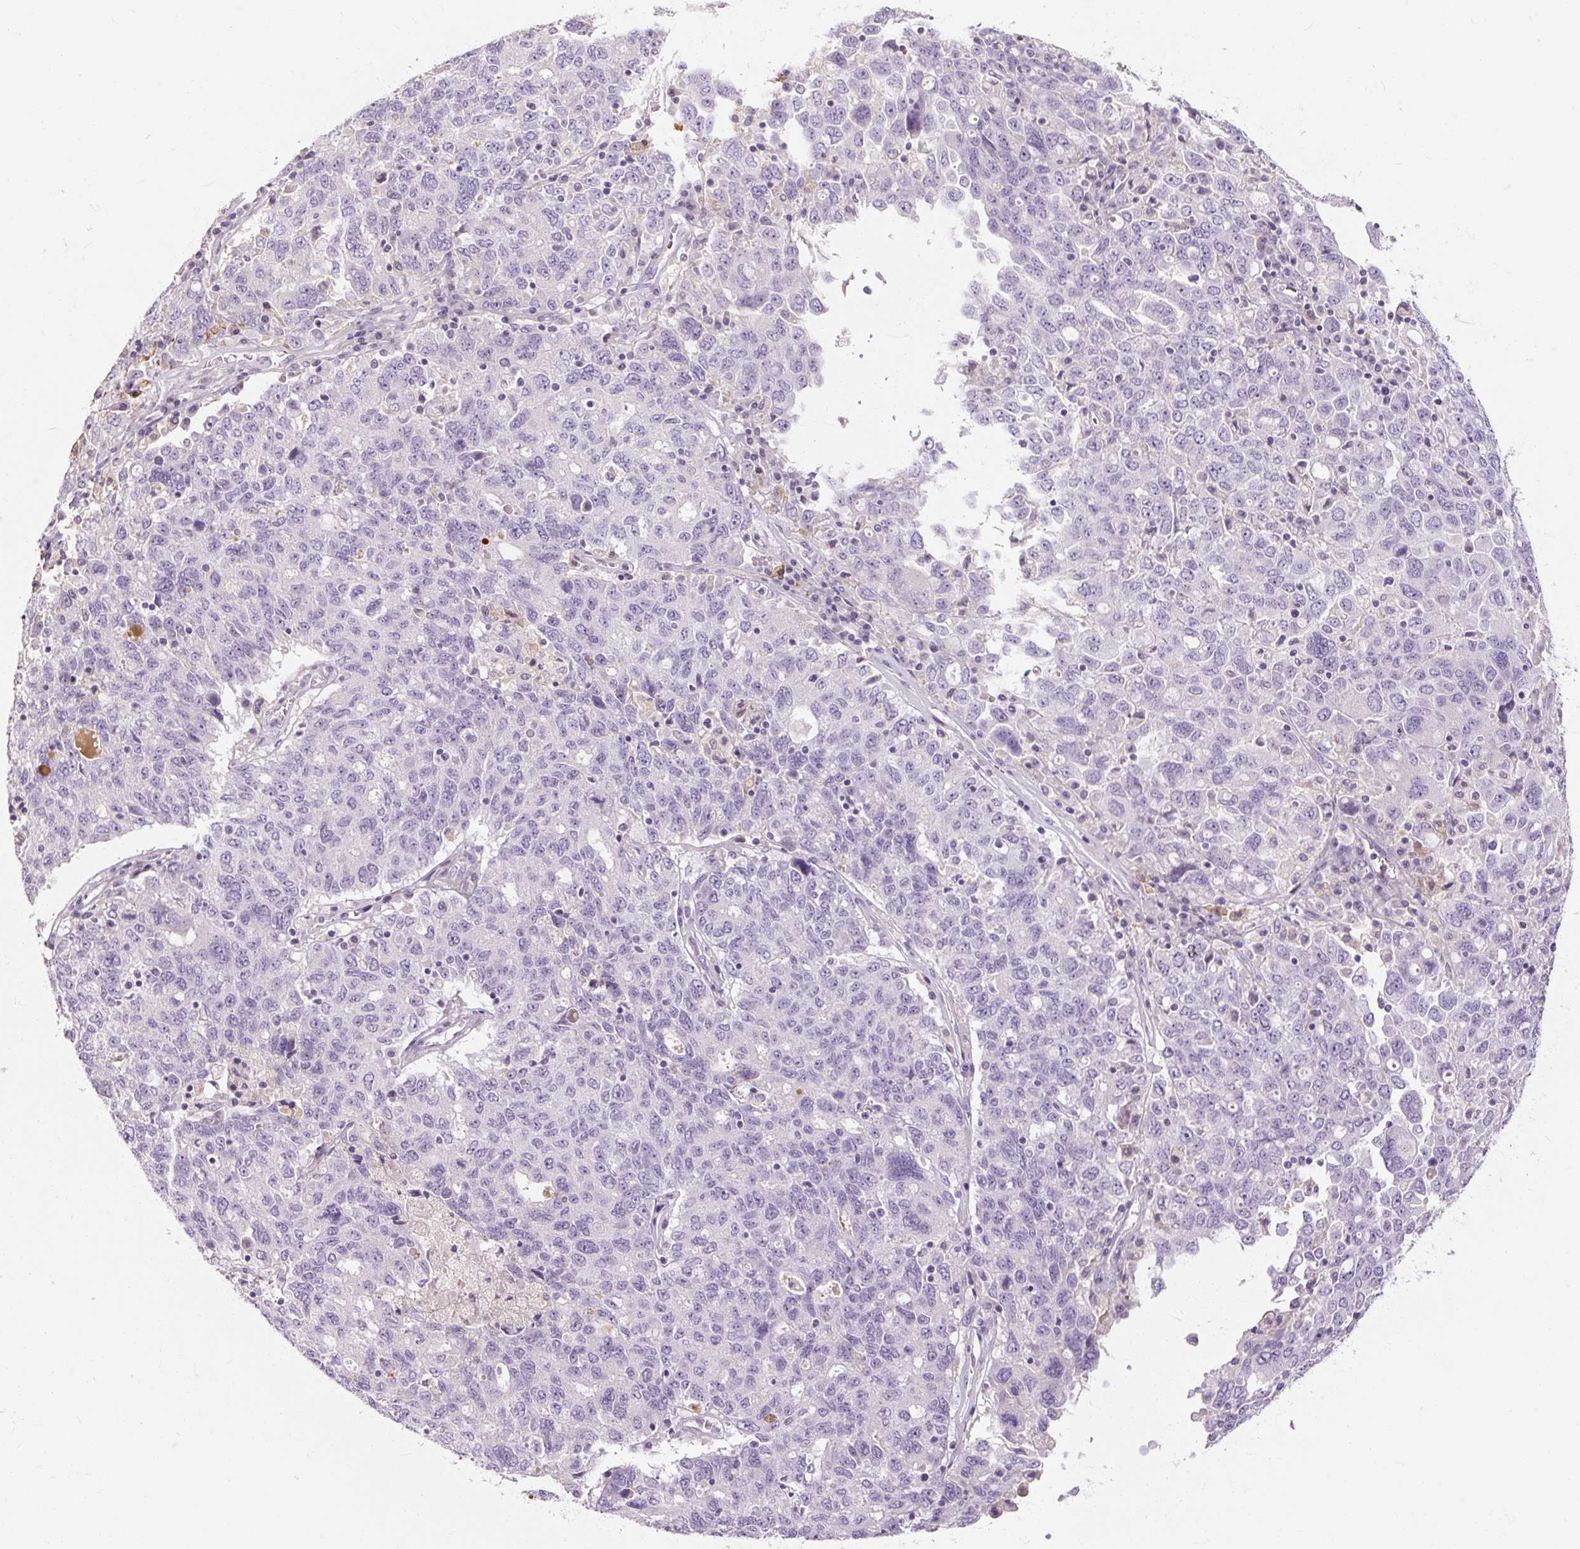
{"staining": {"intensity": "negative", "quantity": "none", "location": "none"}, "tissue": "ovarian cancer", "cell_type": "Tumor cells", "image_type": "cancer", "snomed": [{"axis": "morphology", "description": "Carcinoma, endometroid"}, {"axis": "topography", "description": "Ovary"}], "caption": "Ovarian endometroid carcinoma stained for a protein using IHC displays no staining tumor cells.", "gene": "NFE2L3", "patient": {"sex": "female", "age": 62}}